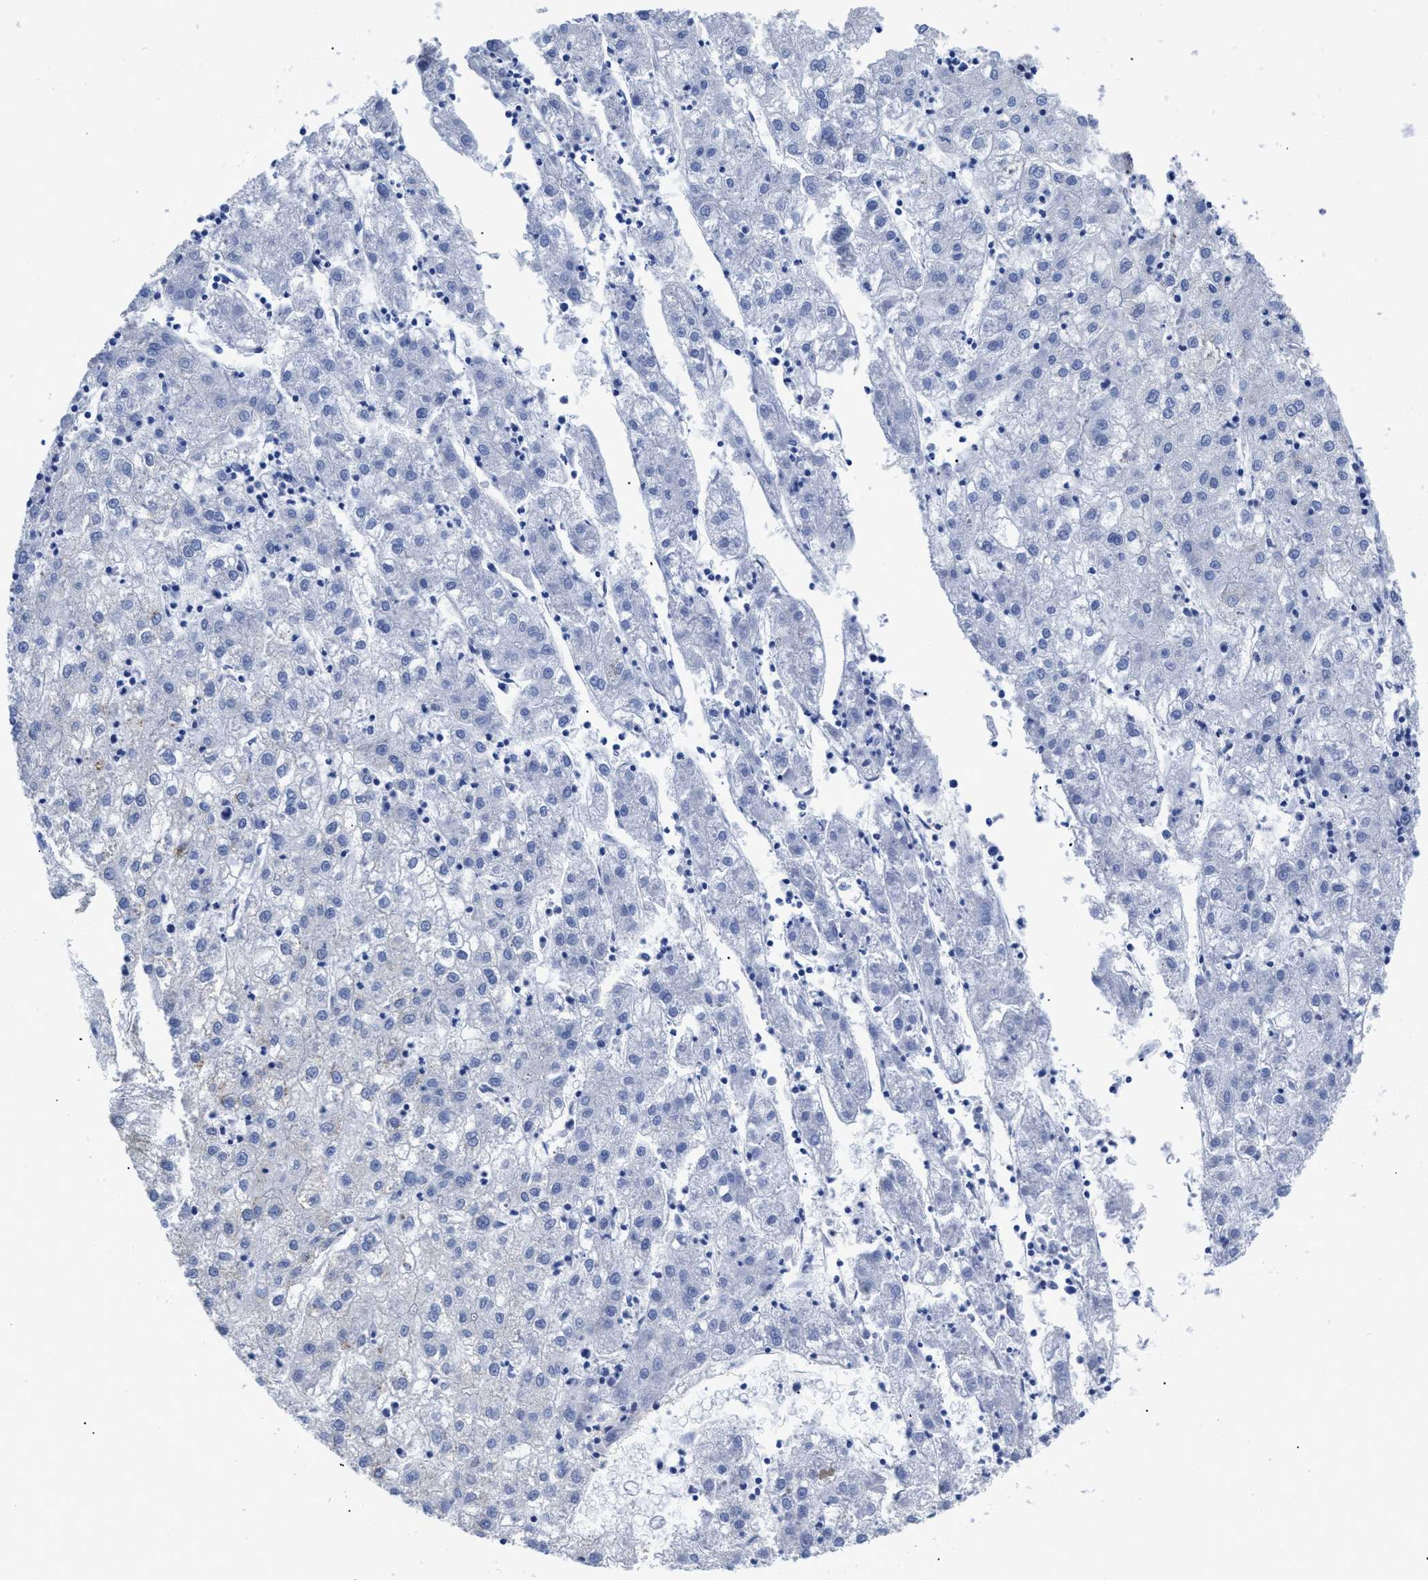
{"staining": {"intensity": "negative", "quantity": "none", "location": "none"}, "tissue": "liver cancer", "cell_type": "Tumor cells", "image_type": "cancer", "snomed": [{"axis": "morphology", "description": "Carcinoma, Hepatocellular, NOS"}, {"axis": "topography", "description": "Liver"}], "caption": "High power microscopy histopathology image of an immunohistochemistry micrograph of liver cancer, revealing no significant positivity in tumor cells.", "gene": "CALHM3", "patient": {"sex": "male", "age": 72}}